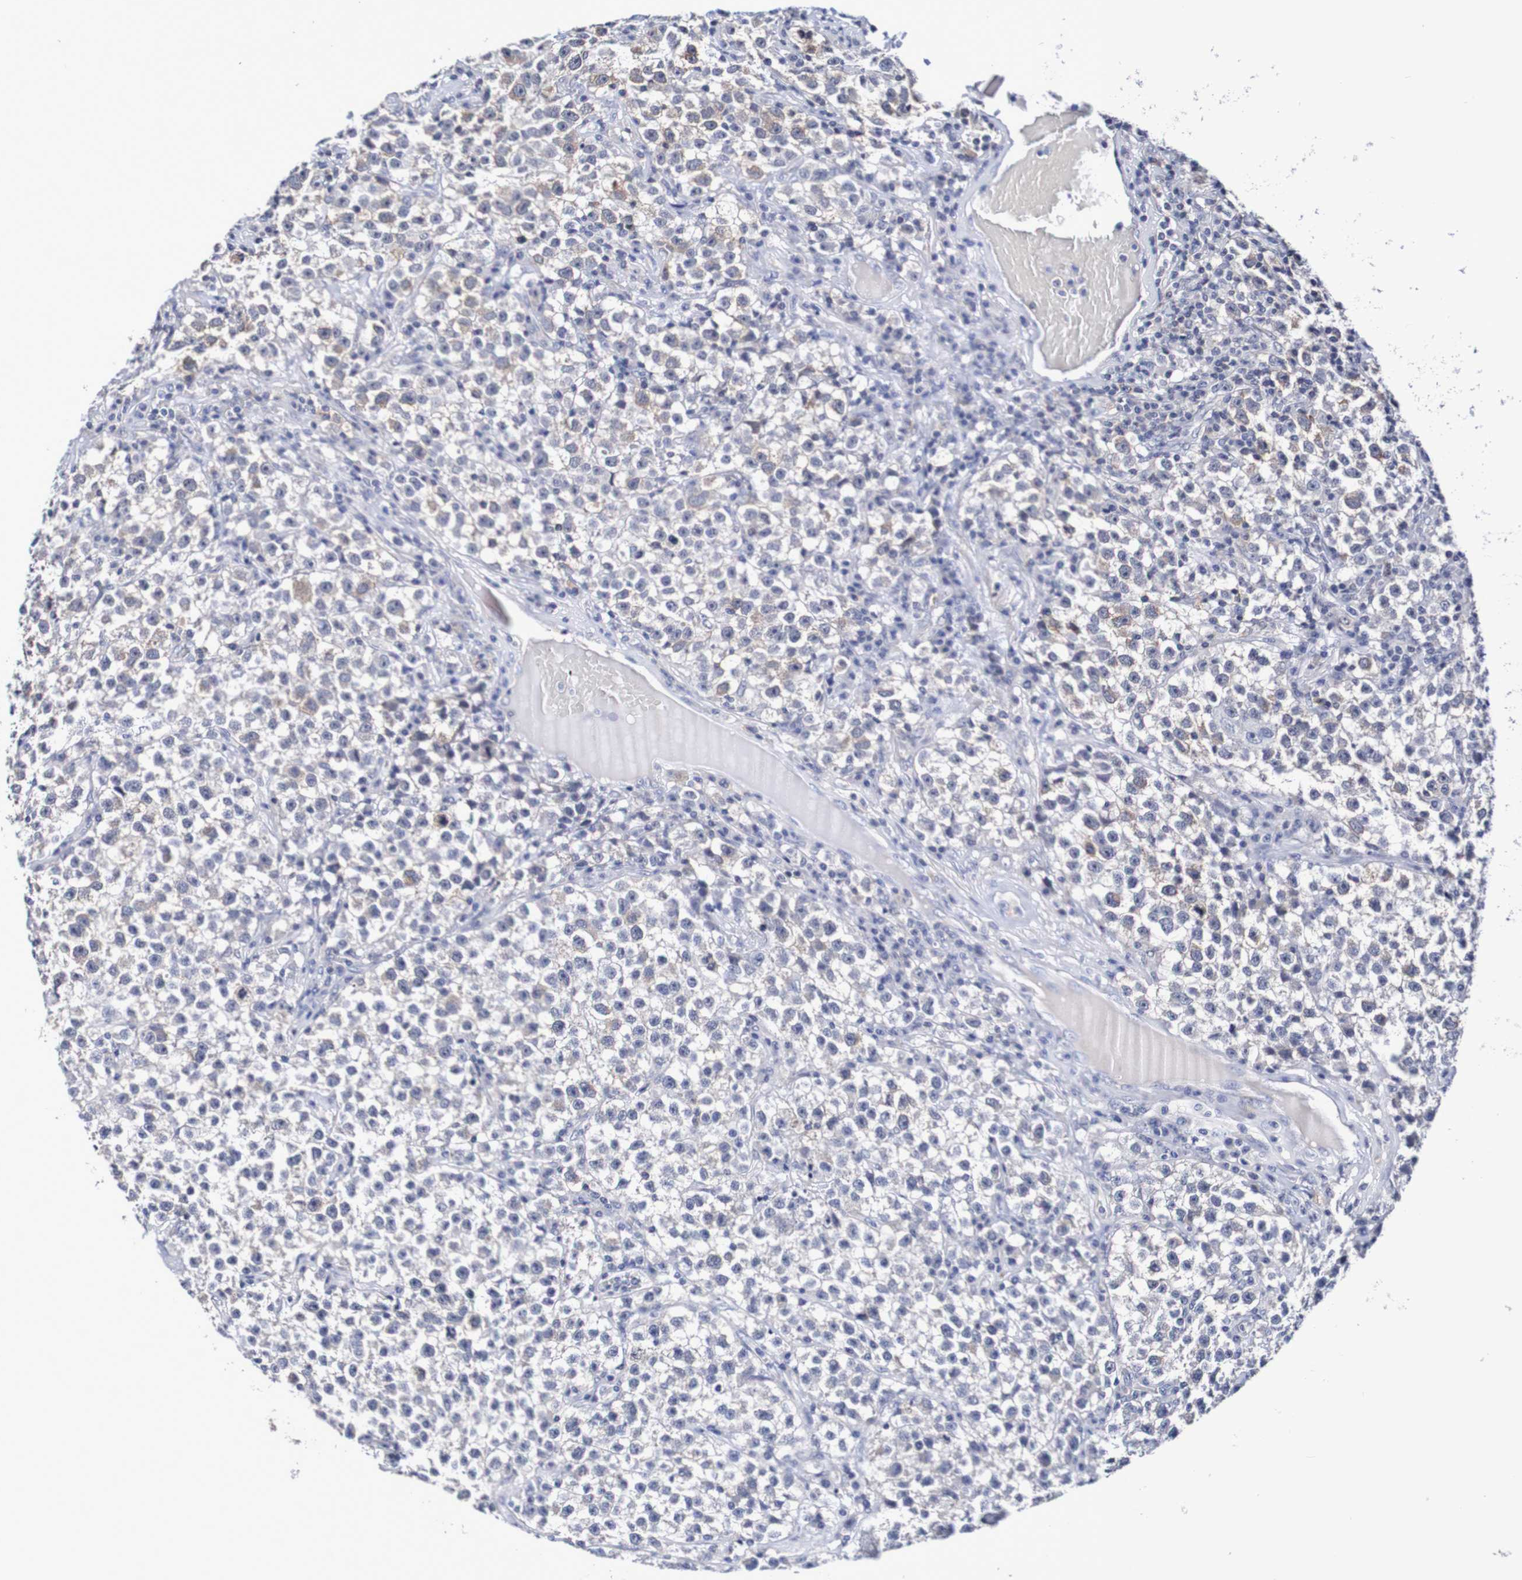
{"staining": {"intensity": "weak", "quantity": "<25%", "location": "cytoplasmic/membranous"}, "tissue": "testis cancer", "cell_type": "Tumor cells", "image_type": "cancer", "snomed": [{"axis": "morphology", "description": "Seminoma, NOS"}, {"axis": "topography", "description": "Testis"}], "caption": "A histopathology image of human testis cancer is negative for staining in tumor cells. (DAB IHC, high magnification).", "gene": "ACVR1C", "patient": {"sex": "male", "age": 22}}